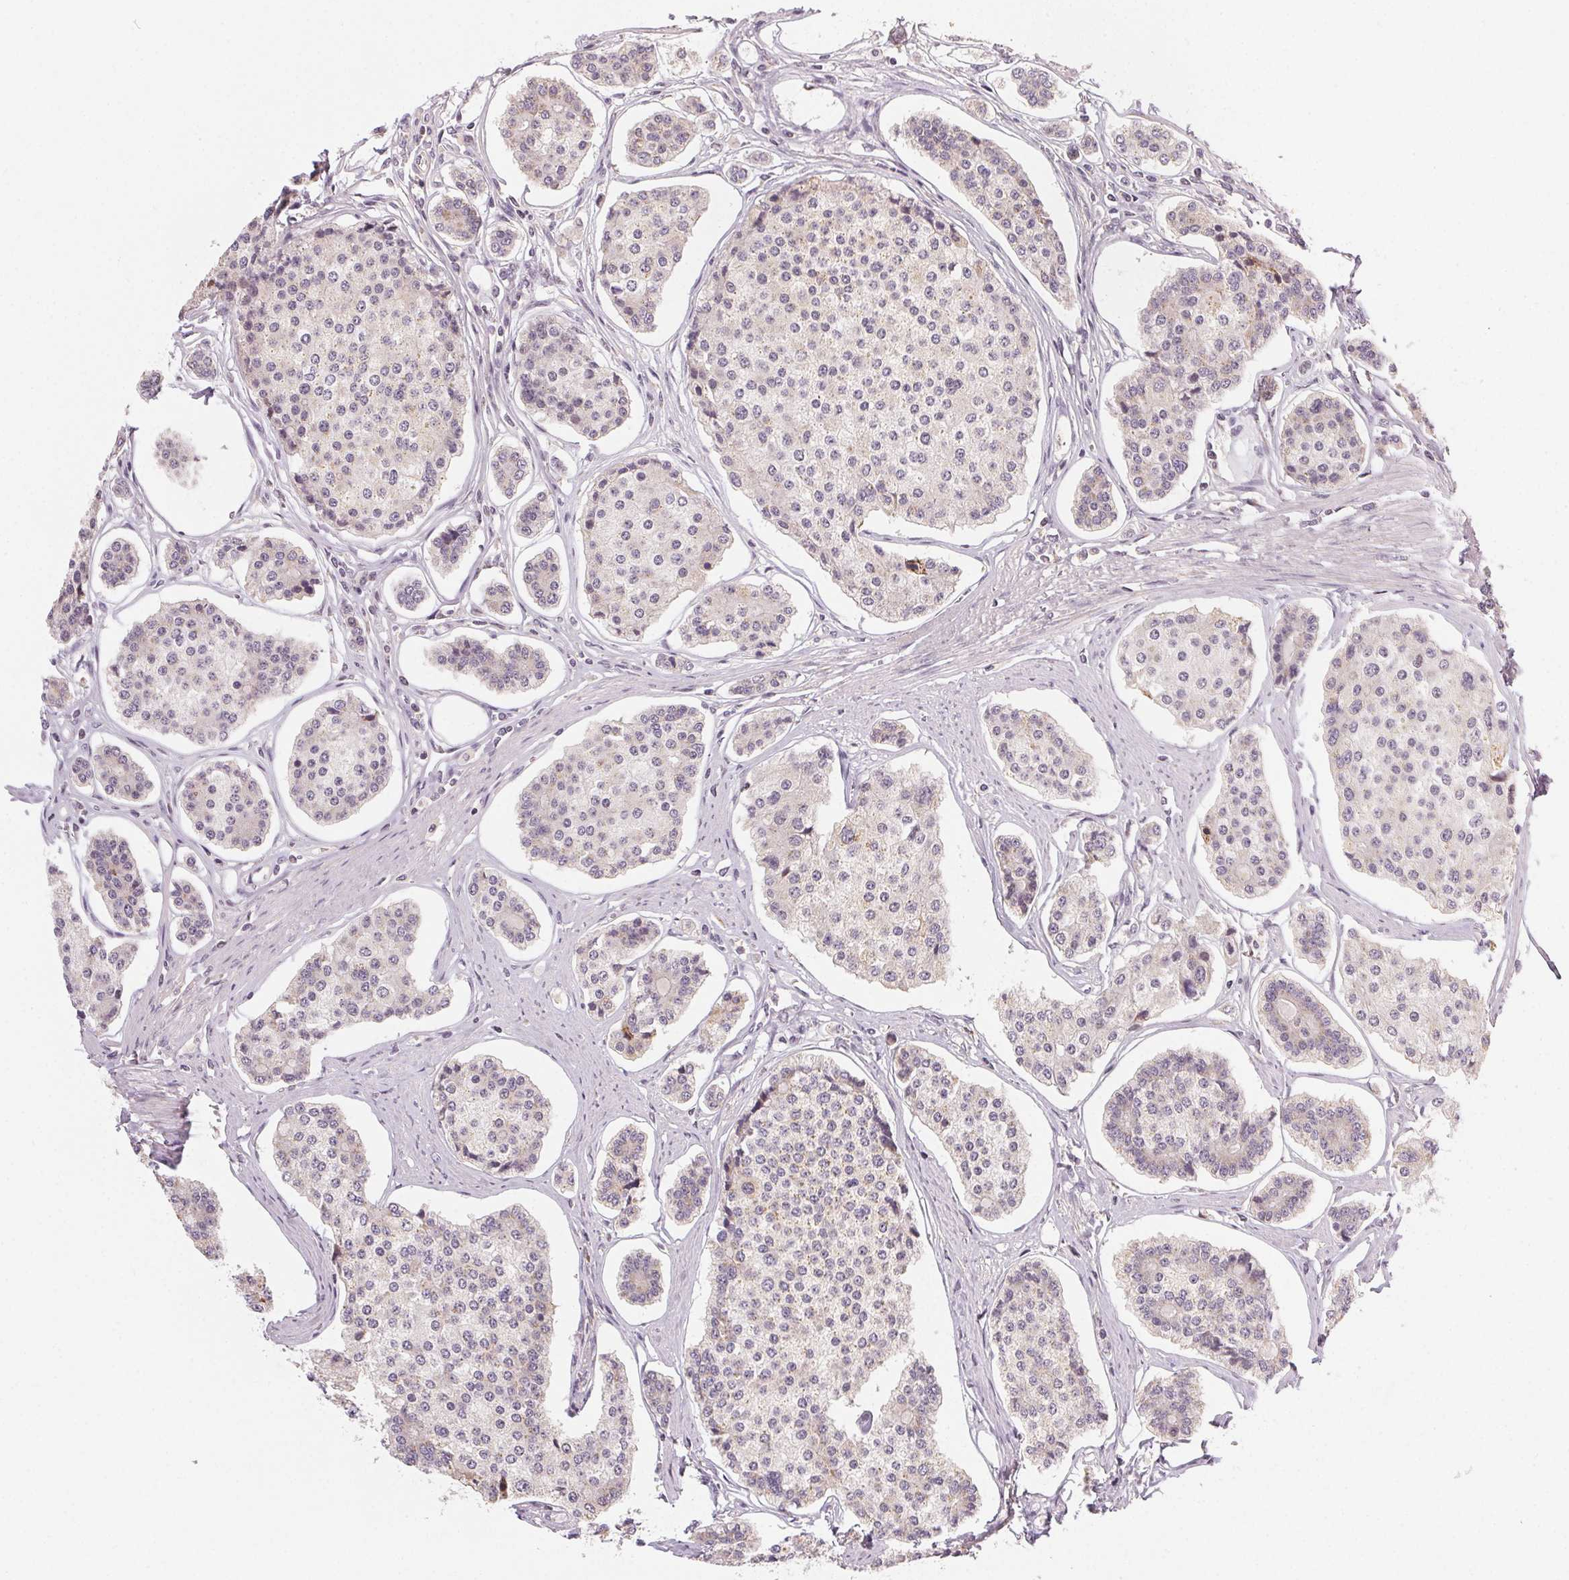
{"staining": {"intensity": "negative", "quantity": "none", "location": "none"}, "tissue": "carcinoid", "cell_type": "Tumor cells", "image_type": "cancer", "snomed": [{"axis": "morphology", "description": "Carcinoid, malignant, NOS"}, {"axis": "topography", "description": "Small intestine"}], "caption": "High power microscopy photomicrograph of an immunohistochemistry (IHC) micrograph of carcinoid (malignant), revealing no significant staining in tumor cells.", "gene": "NCOA4", "patient": {"sex": "female", "age": 65}}